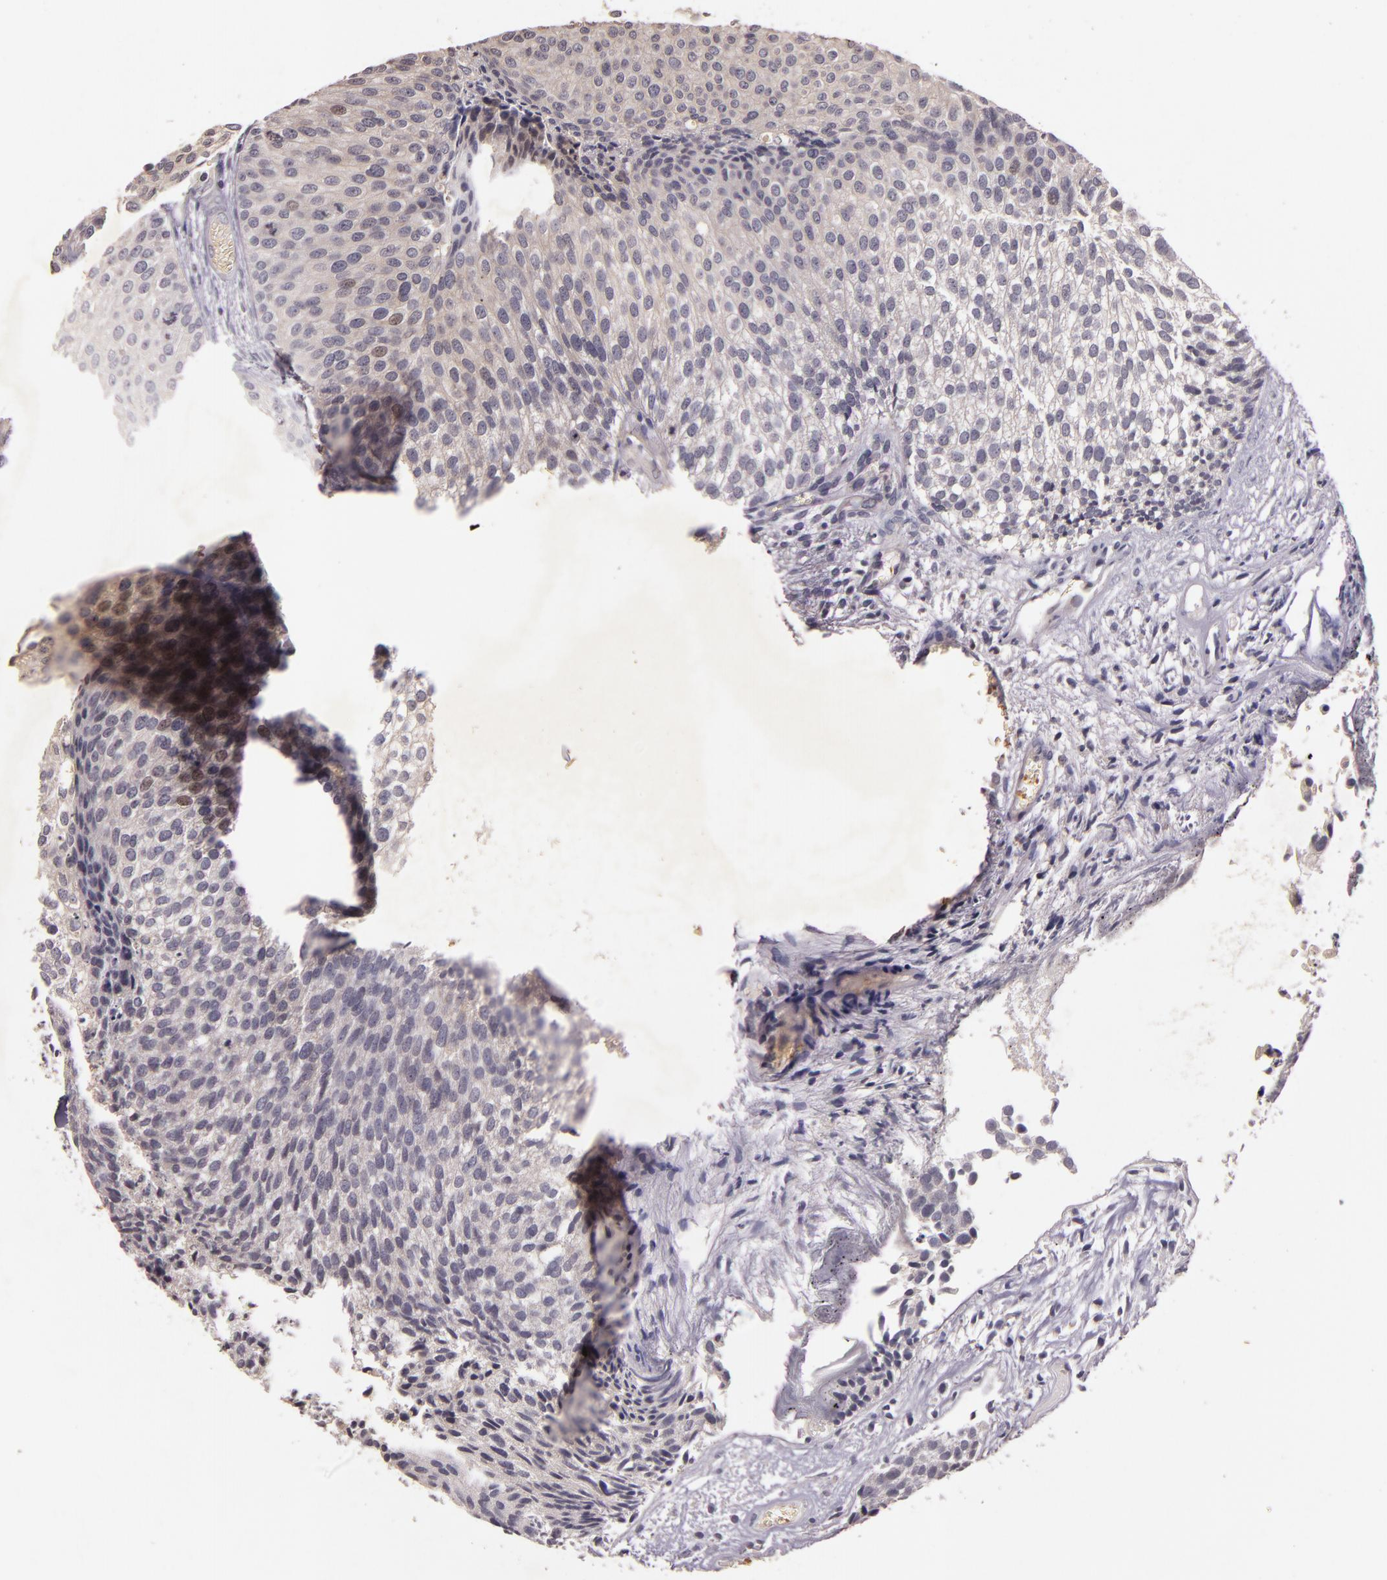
{"staining": {"intensity": "negative", "quantity": "none", "location": "none"}, "tissue": "urothelial cancer", "cell_type": "Tumor cells", "image_type": "cancer", "snomed": [{"axis": "morphology", "description": "Urothelial carcinoma, Low grade"}, {"axis": "topography", "description": "Urinary bladder"}], "caption": "This histopathology image is of low-grade urothelial carcinoma stained with IHC to label a protein in brown with the nuclei are counter-stained blue. There is no staining in tumor cells.", "gene": "TFF1", "patient": {"sex": "male", "age": 84}}